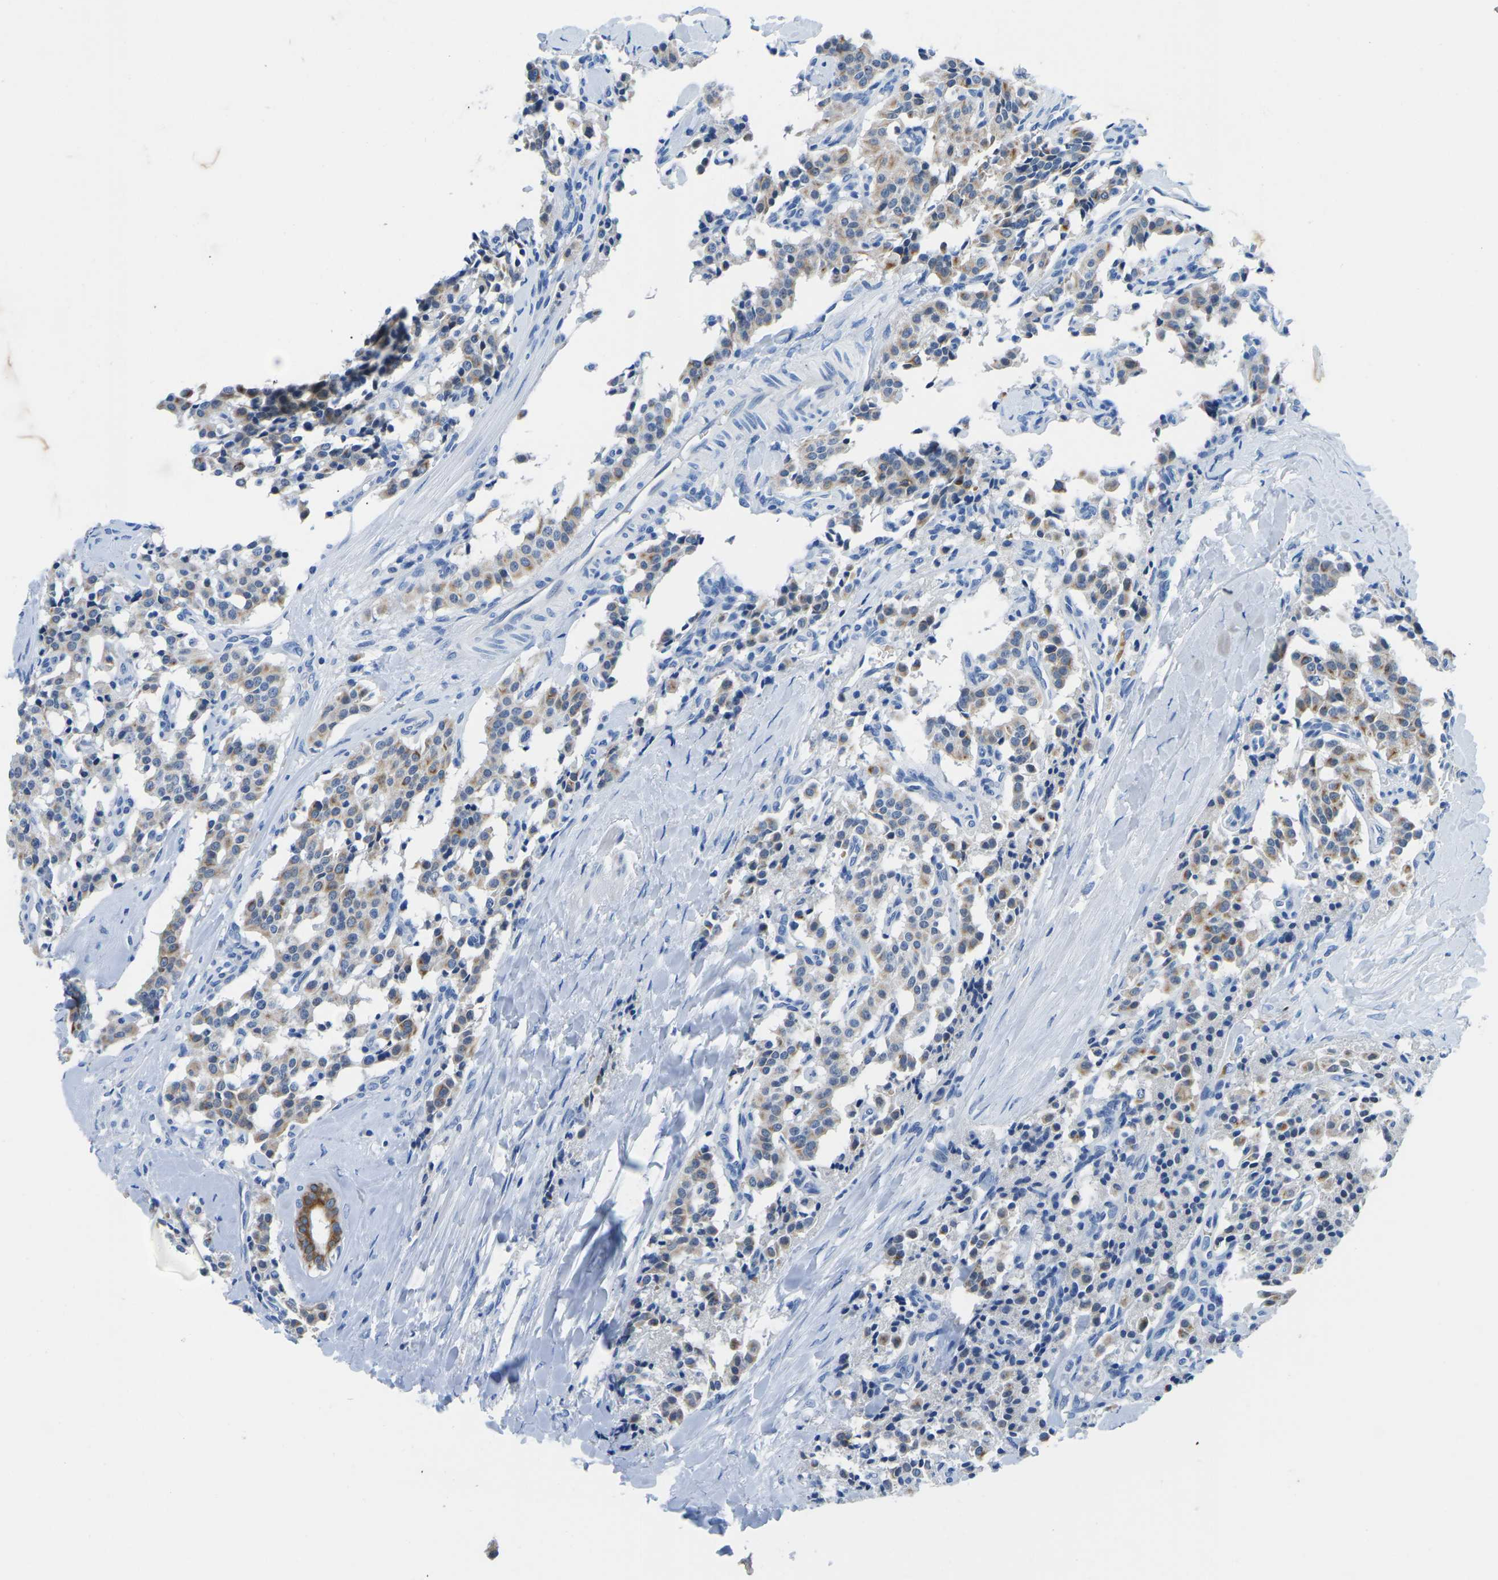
{"staining": {"intensity": "weak", "quantity": "25%-75%", "location": "cytoplasmic/membranous"}, "tissue": "carcinoid", "cell_type": "Tumor cells", "image_type": "cancer", "snomed": [{"axis": "morphology", "description": "Carcinoid, malignant, NOS"}, {"axis": "topography", "description": "Lung"}], "caption": "There is low levels of weak cytoplasmic/membranous positivity in tumor cells of malignant carcinoid, as demonstrated by immunohistochemical staining (brown color).", "gene": "TM6SF1", "patient": {"sex": "male", "age": 30}}